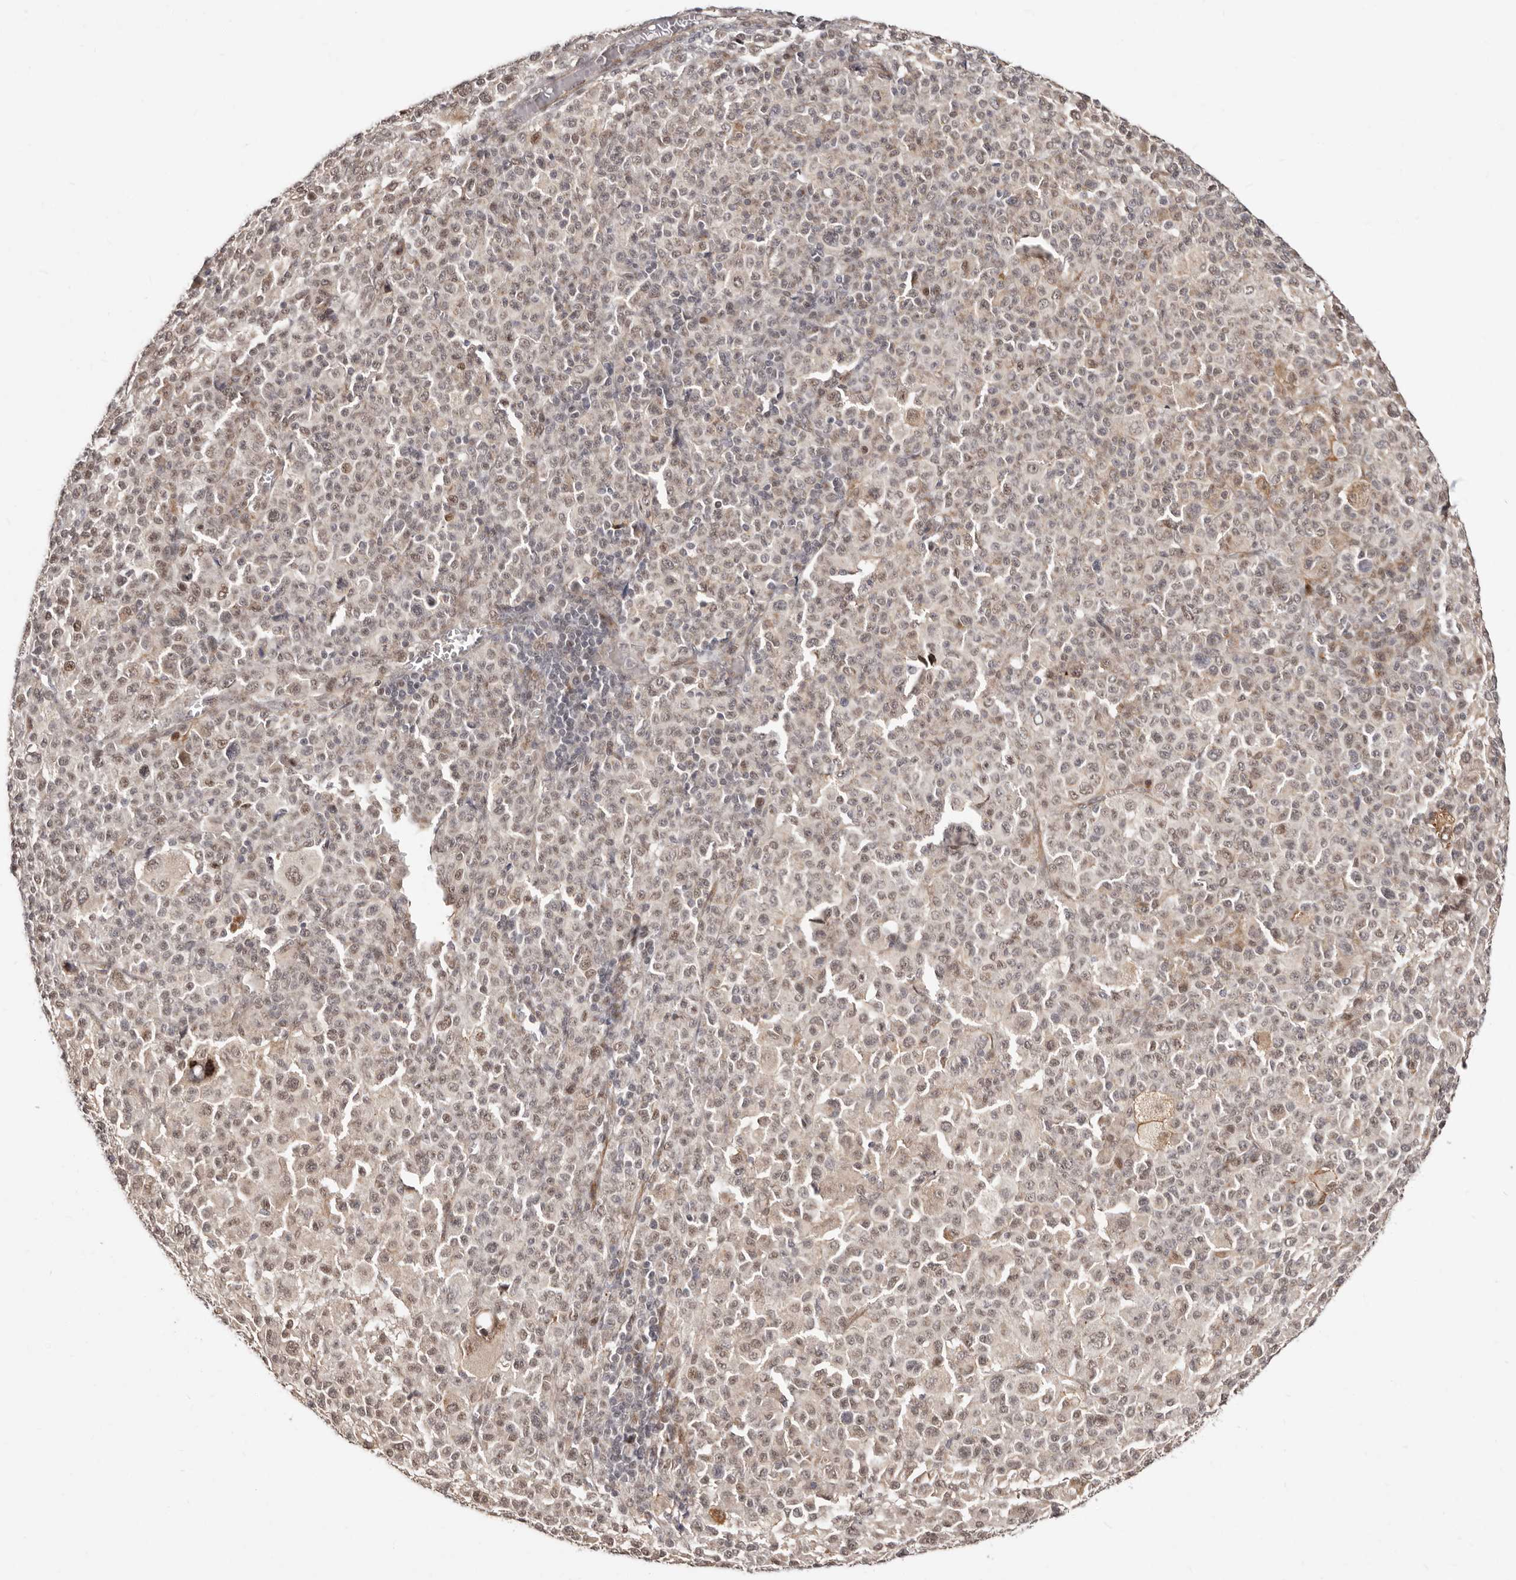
{"staining": {"intensity": "weak", "quantity": ">75%", "location": "nuclear"}, "tissue": "melanoma", "cell_type": "Tumor cells", "image_type": "cancer", "snomed": [{"axis": "morphology", "description": "Malignant melanoma, Metastatic site"}, {"axis": "topography", "description": "Skin"}], "caption": "Human malignant melanoma (metastatic site) stained with a brown dye shows weak nuclear positive positivity in about >75% of tumor cells.", "gene": "SRCAP", "patient": {"sex": "female", "age": 74}}